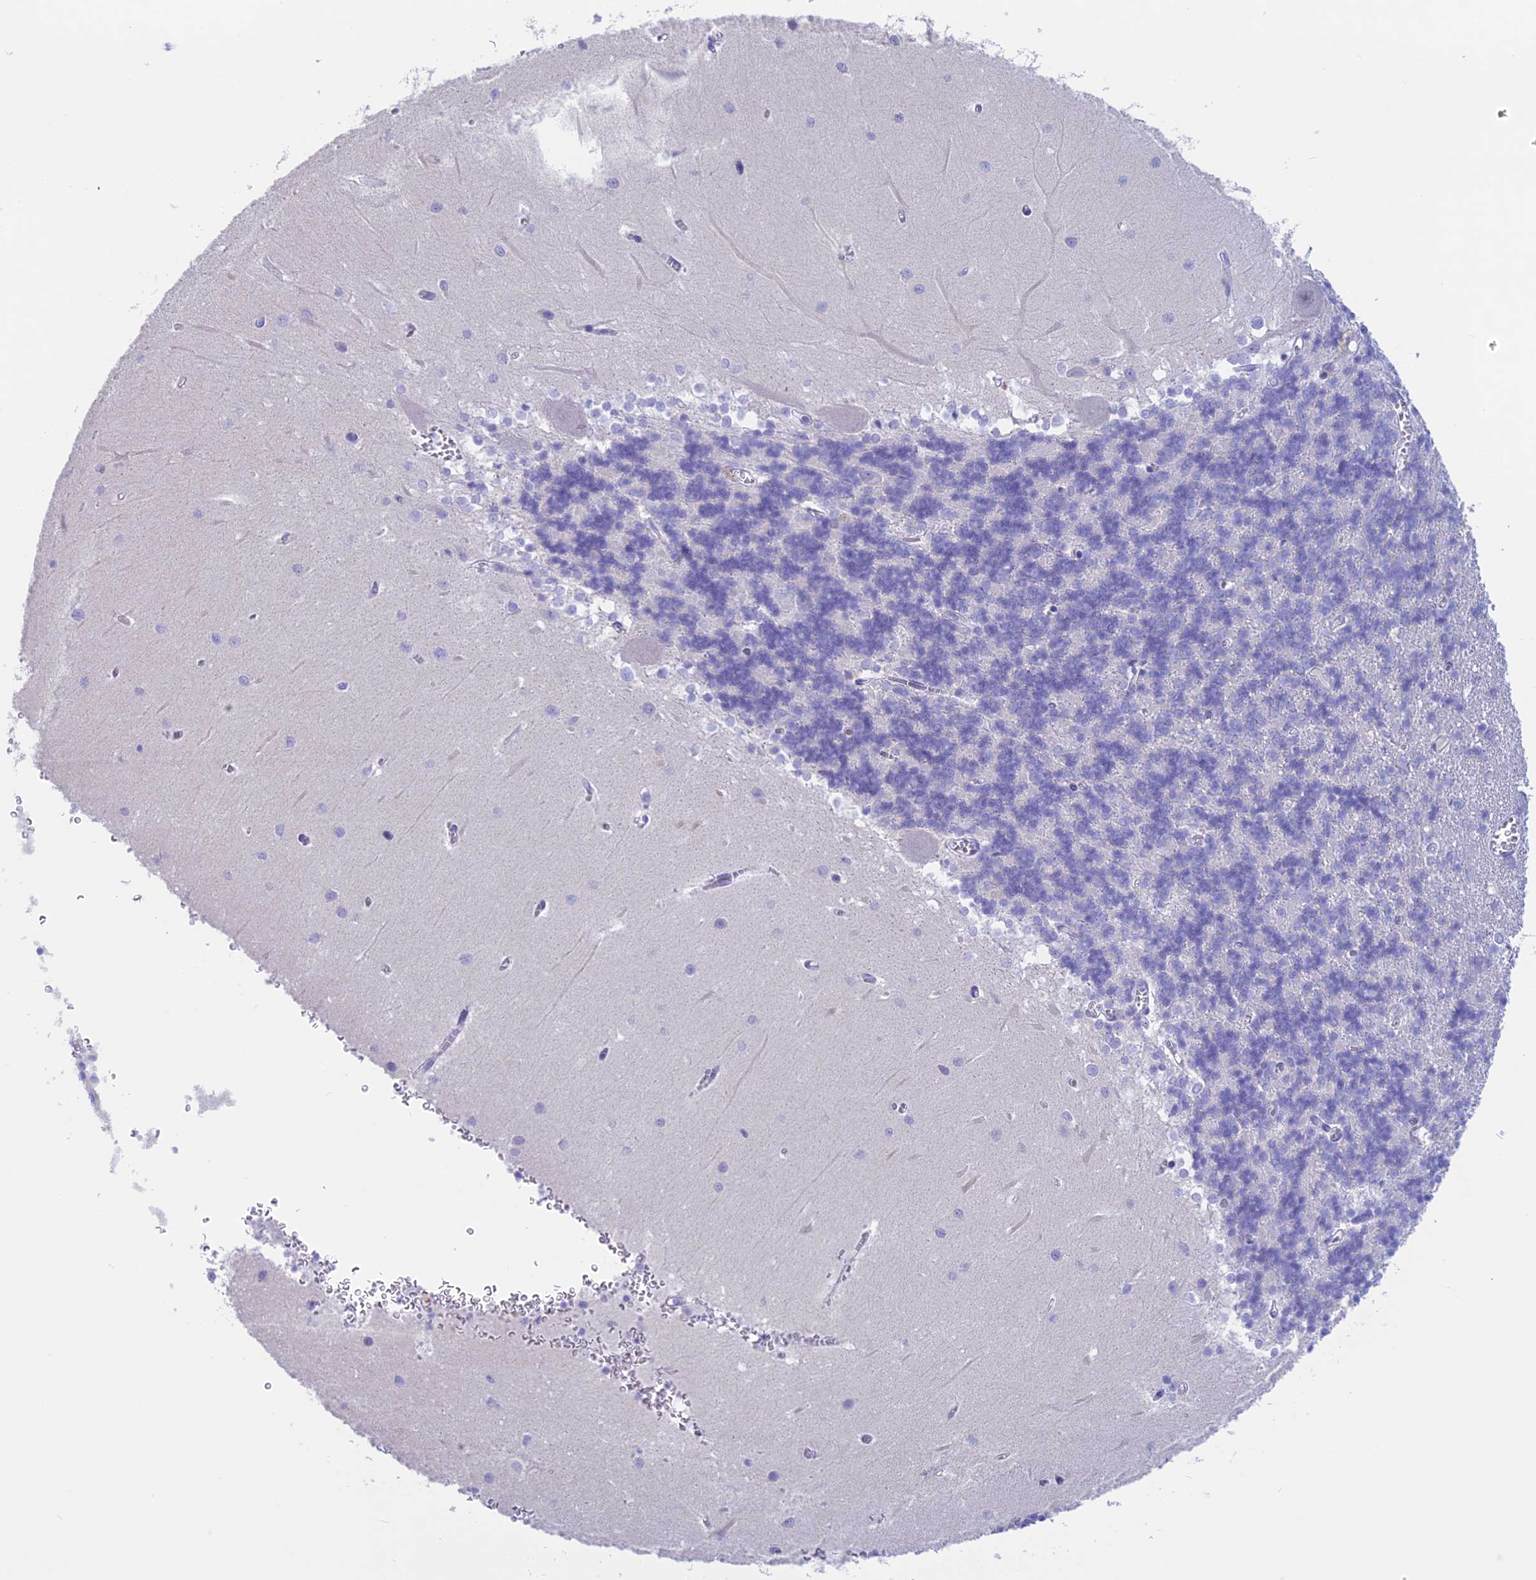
{"staining": {"intensity": "negative", "quantity": "none", "location": "none"}, "tissue": "cerebellum", "cell_type": "Cells in granular layer", "image_type": "normal", "snomed": [{"axis": "morphology", "description": "Normal tissue, NOS"}, {"axis": "topography", "description": "Cerebellum"}], "caption": "A high-resolution photomicrograph shows IHC staining of benign cerebellum, which reveals no significant staining in cells in granular layer.", "gene": "RP1", "patient": {"sex": "male", "age": 37}}